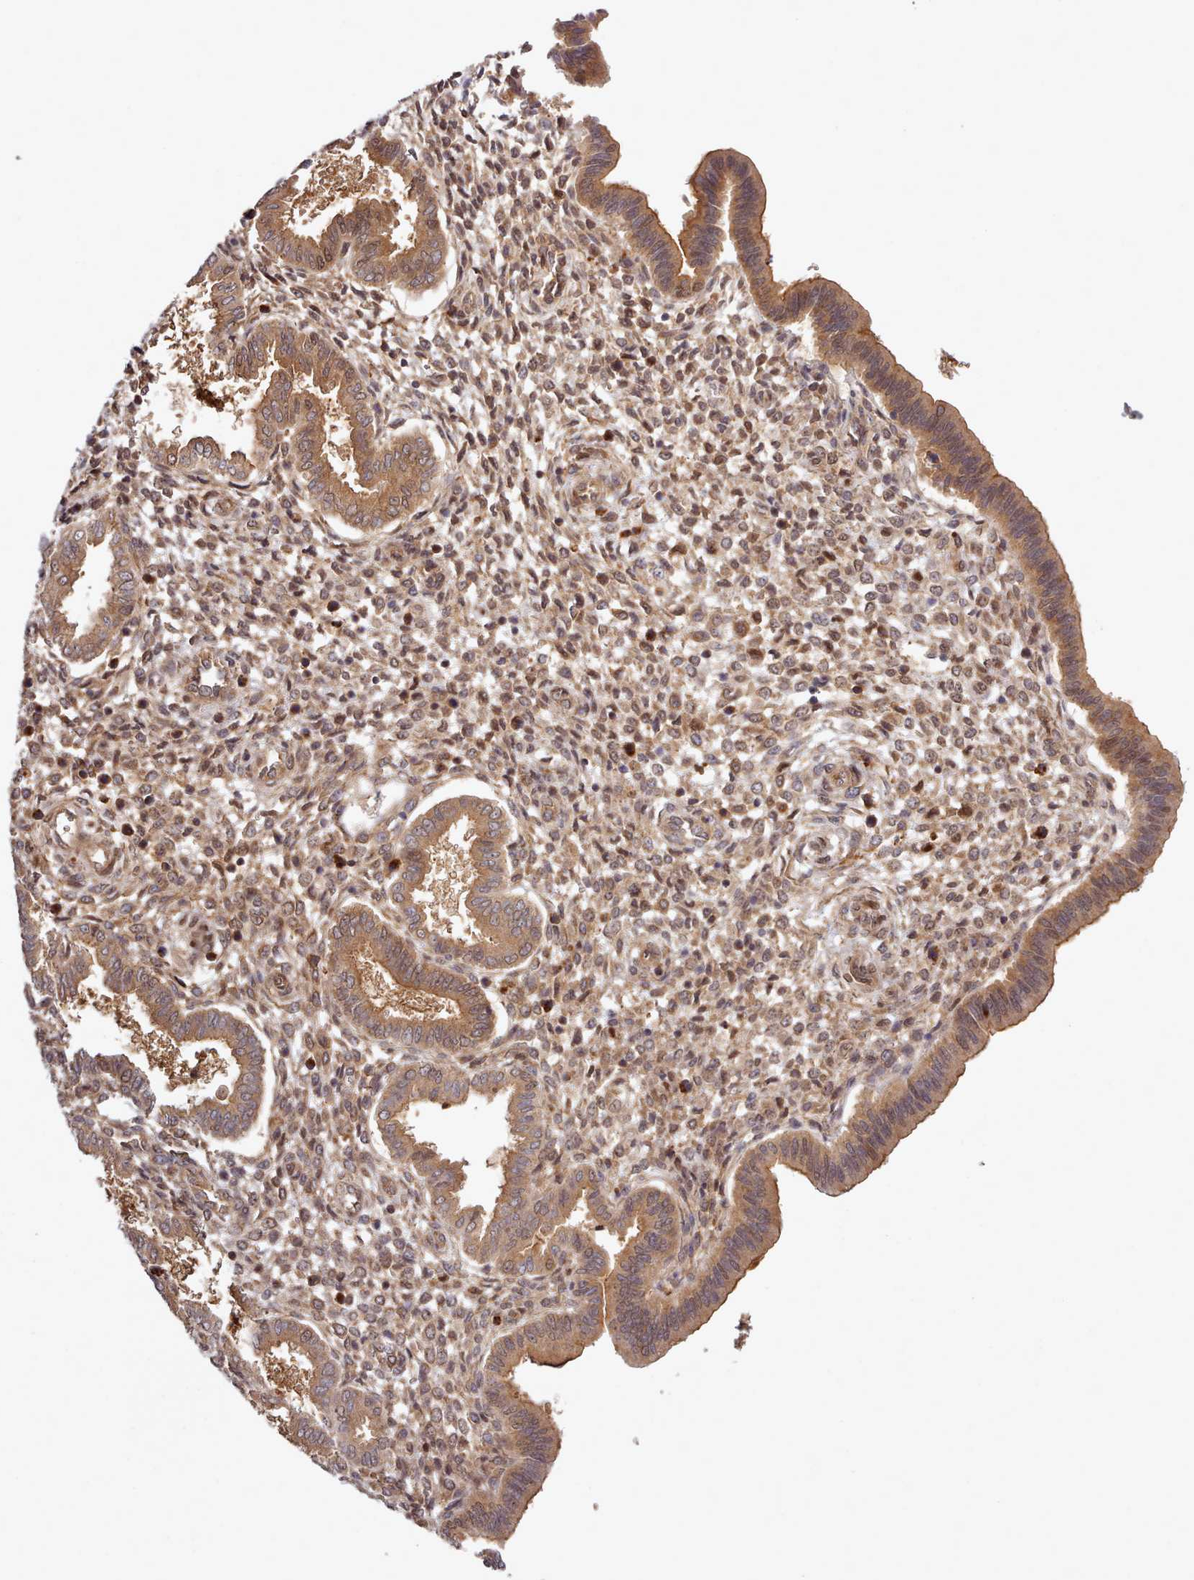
{"staining": {"intensity": "moderate", "quantity": ">75%", "location": "cytoplasmic/membranous,nuclear"}, "tissue": "endometrium", "cell_type": "Cells in endometrial stroma", "image_type": "normal", "snomed": [{"axis": "morphology", "description": "Normal tissue, NOS"}, {"axis": "topography", "description": "Endometrium"}], "caption": "Cells in endometrial stroma display medium levels of moderate cytoplasmic/membranous,nuclear positivity in about >75% of cells in benign human endometrium. (brown staining indicates protein expression, while blue staining denotes nuclei).", "gene": "UBE2G1", "patient": {"sex": "female", "age": 24}}